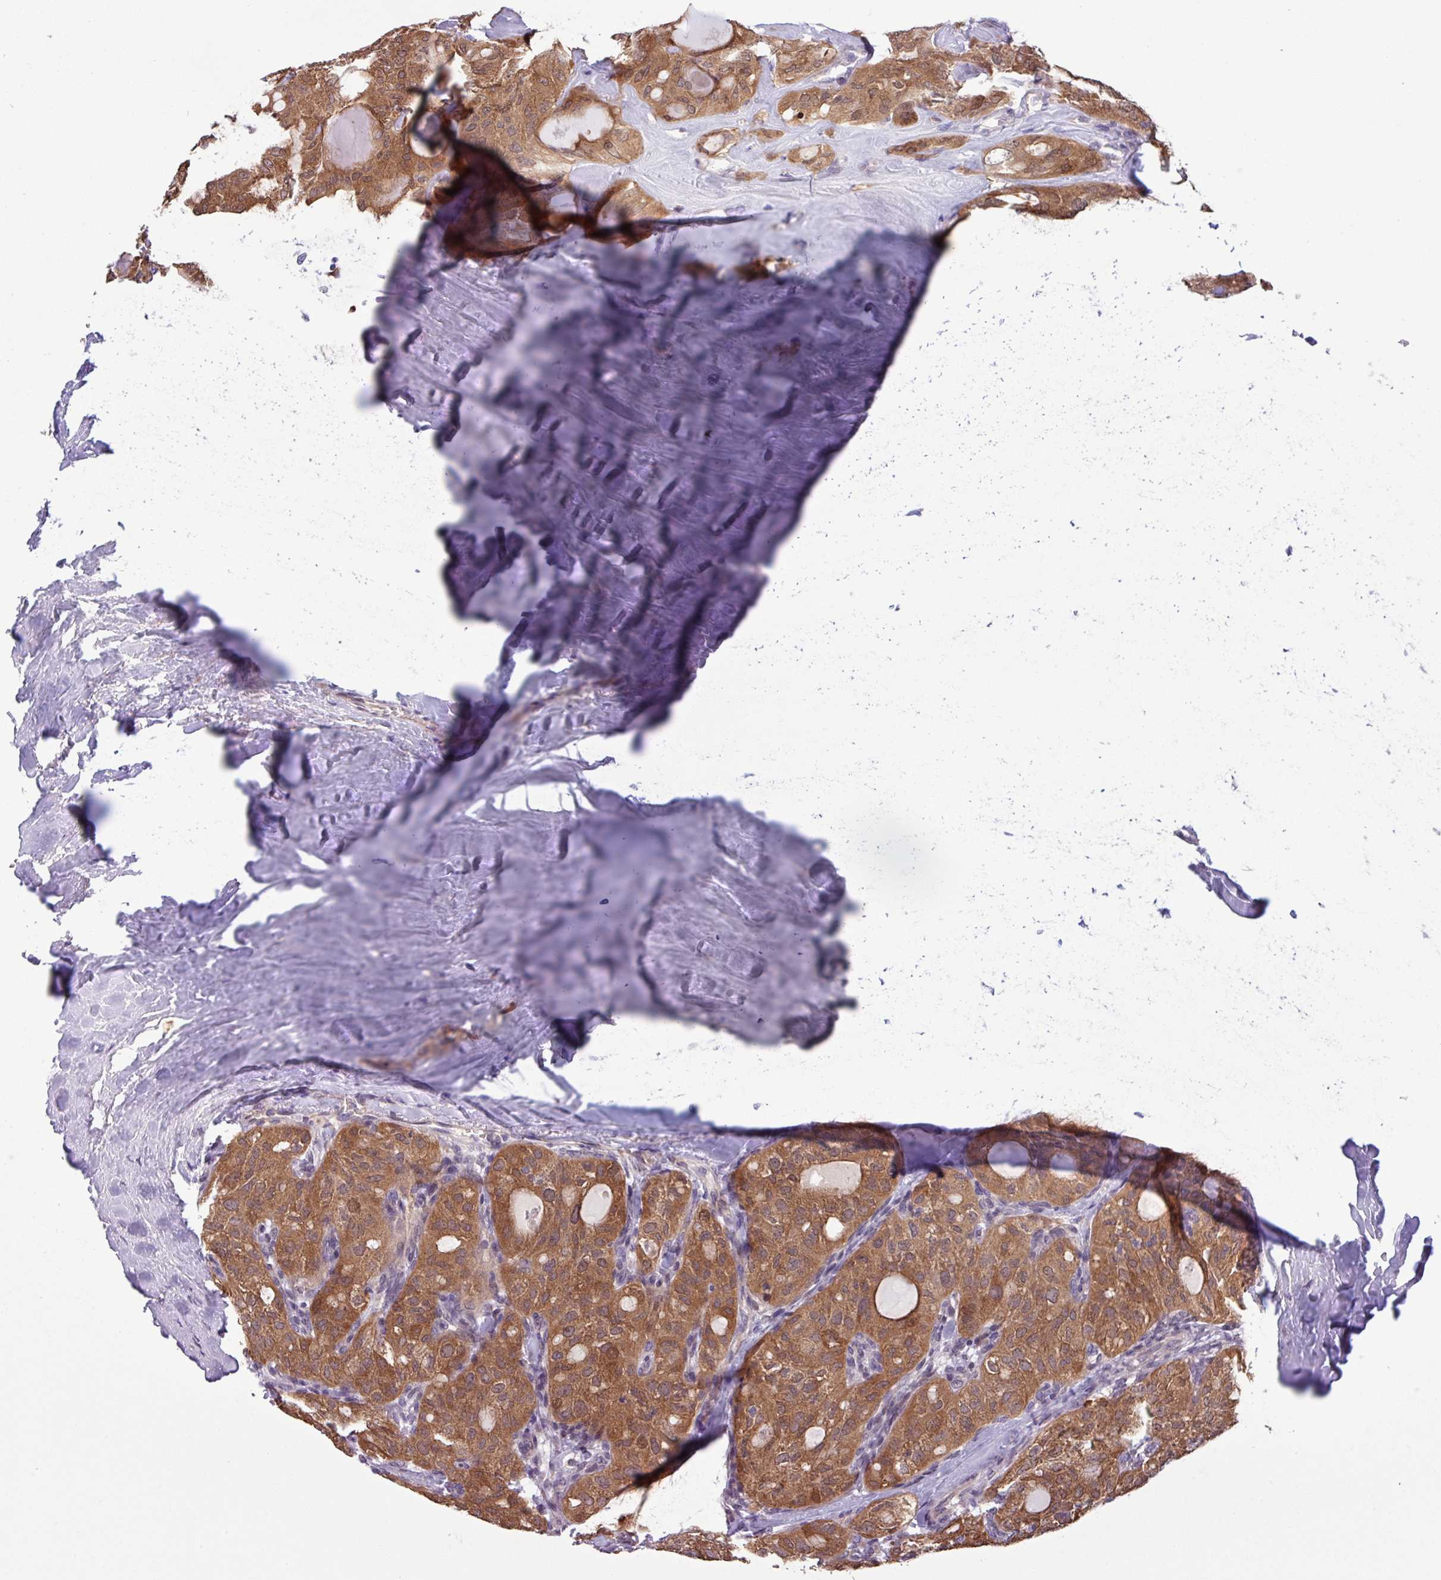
{"staining": {"intensity": "moderate", "quantity": ">75%", "location": "cytoplasmic/membranous"}, "tissue": "thyroid cancer", "cell_type": "Tumor cells", "image_type": "cancer", "snomed": [{"axis": "morphology", "description": "Follicular adenoma carcinoma, NOS"}, {"axis": "topography", "description": "Thyroid gland"}], "caption": "A micrograph of thyroid follicular adenoma carcinoma stained for a protein demonstrates moderate cytoplasmic/membranous brown staining in tumor cells.", "gene": "C20orf27", "patient": {"sex": "male", "age": 75}}